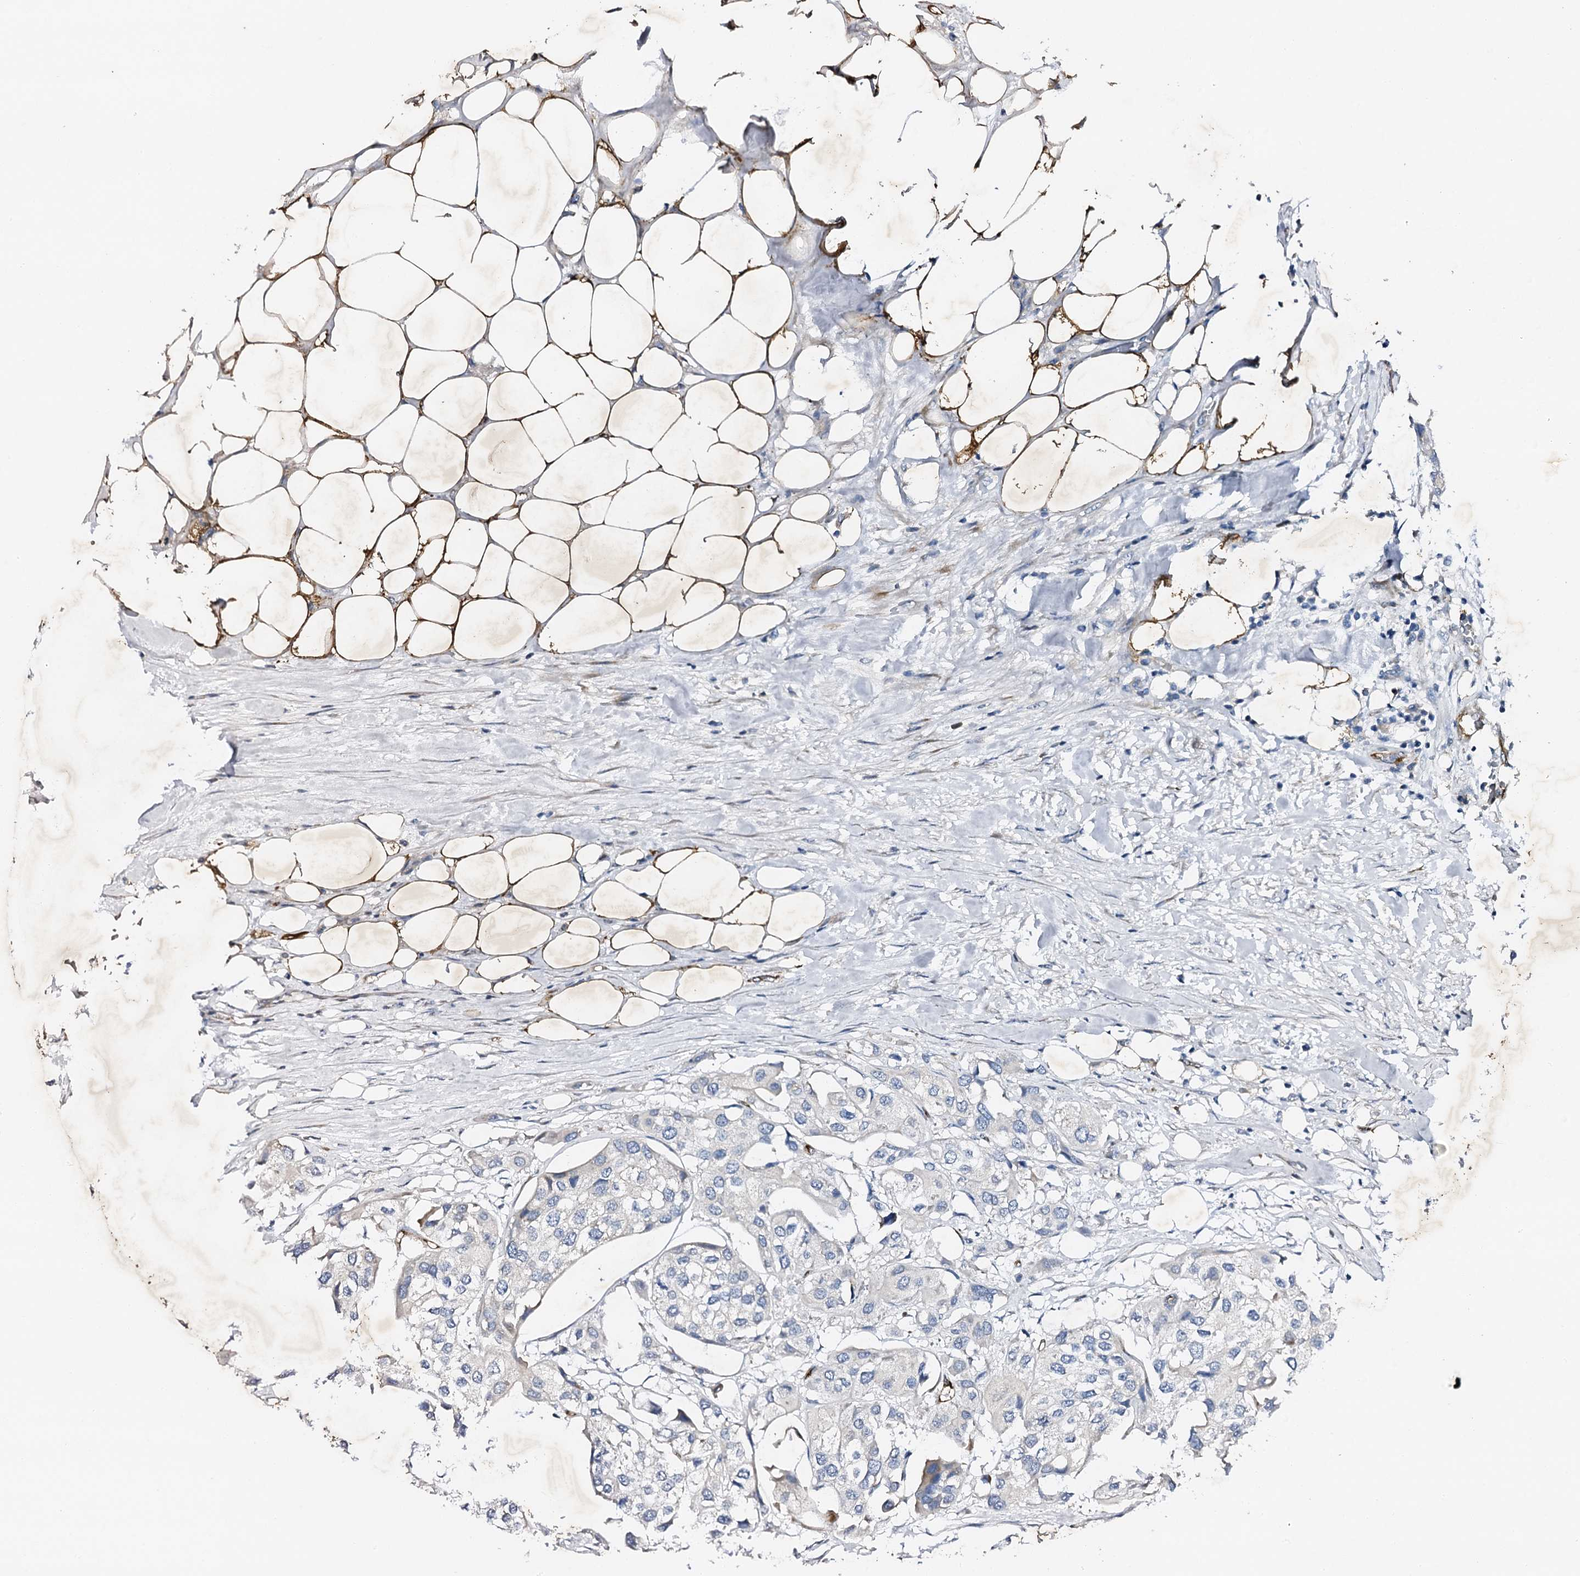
{"staining": {"intensity": "negative", "quantity": "none", "location": "none"}, "tissue": "urothelial cancer", "cell_type": "Tumor cells", "image_type": "cancer", "snomed": [{"axis": "morphology", "description": "Urothelial carcinoma, High grade"}, {"axis": "topography", "description": "Urinary bladder"}], "caption": "A high-resolution micrograph shows immunohistochemistry staining of urothelial carcinoma (high-grade), which displays no significant expression in tumor cells.", "gene": "DBX1", "patient": {"sex": "male", "age": 64}}